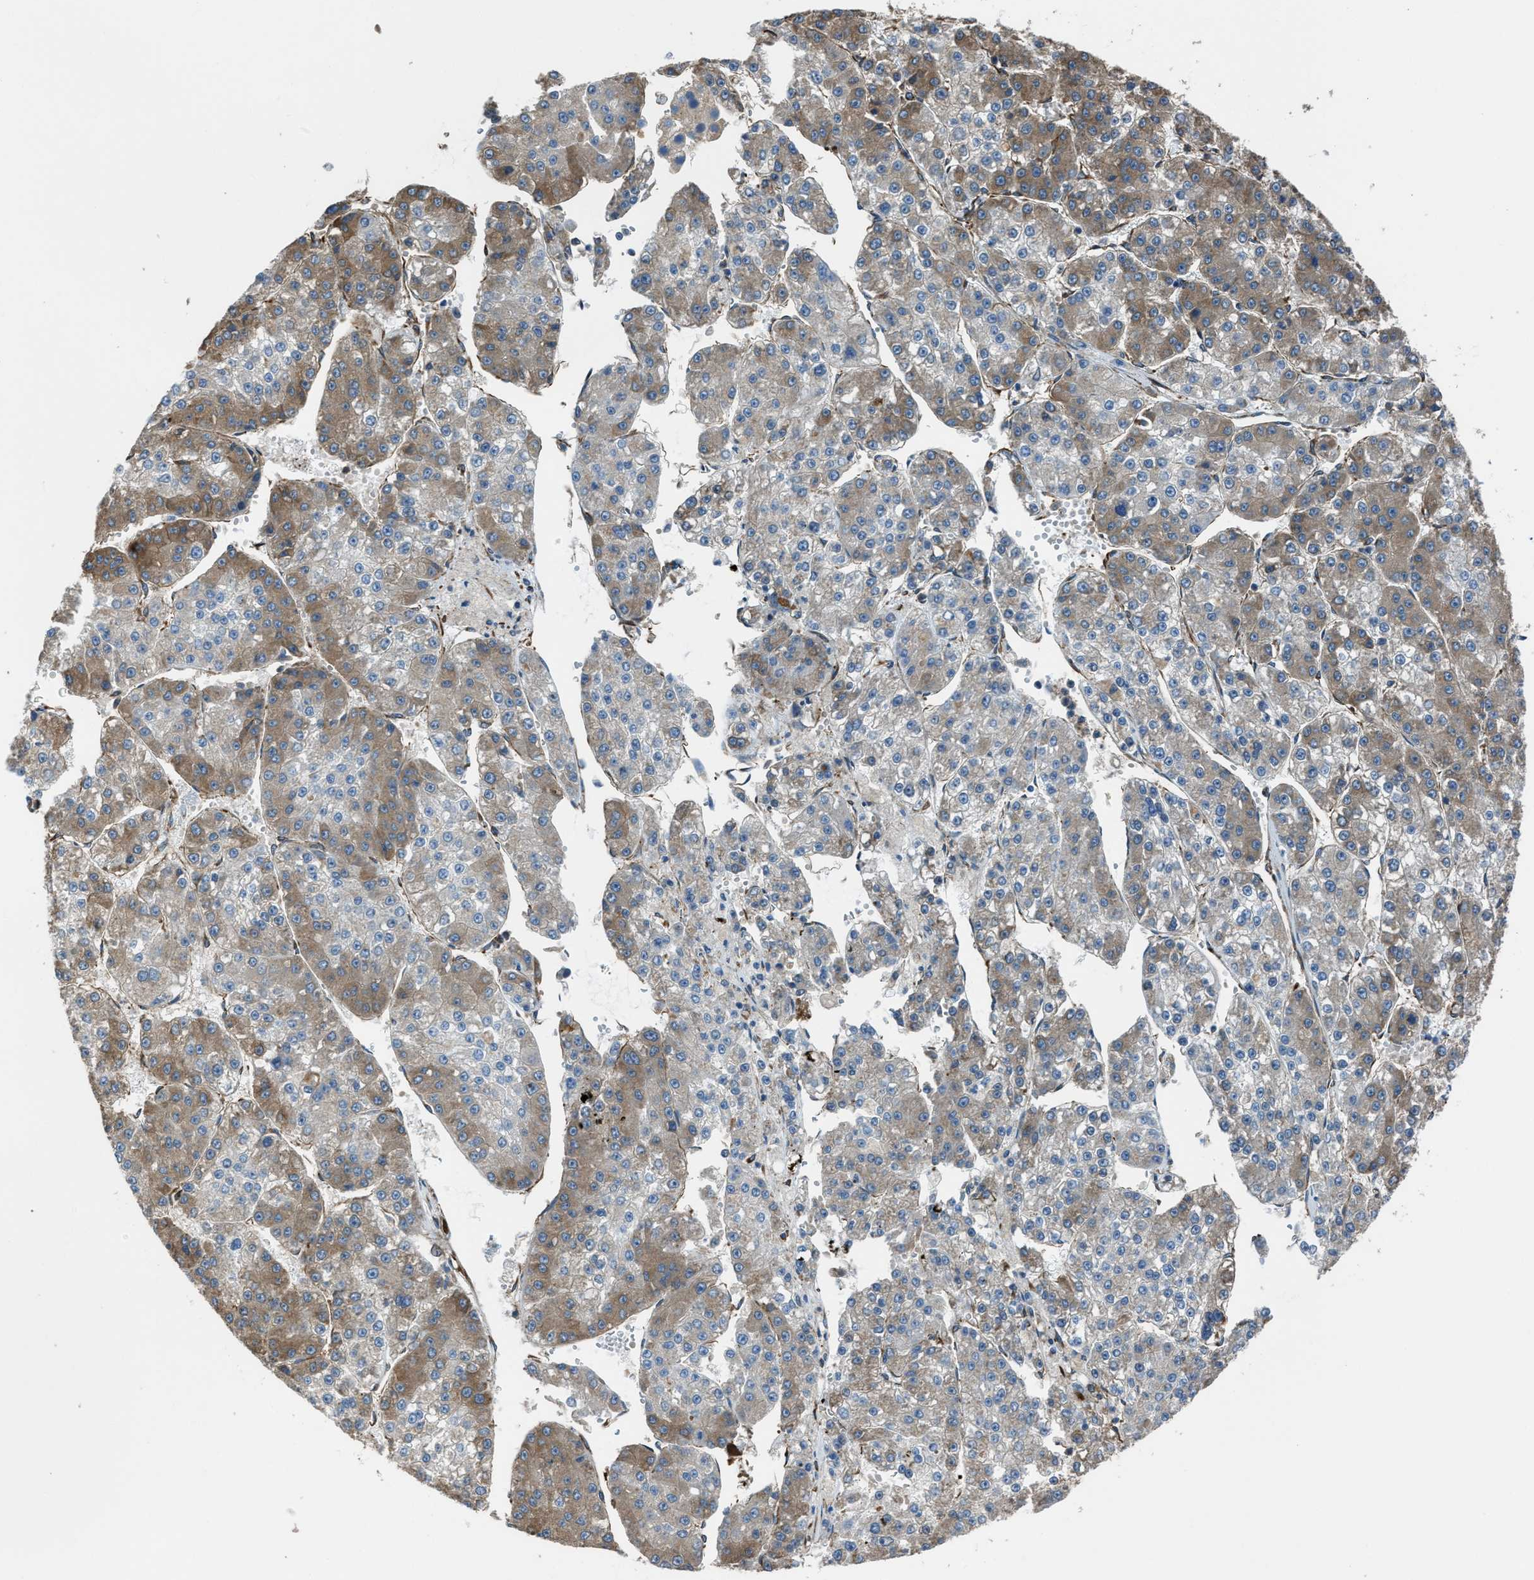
{"staining": {"intensity": "moderate", "quantity": ">75%", "location": "cytoplasmic/membranous"}, "tissue": "liver cancer", "cell_type": "Tumor cells", "image_type": "cancer", "snomed": [{"axis": "morphology", "description": "Carcinoma, Hepatocellular, NOS"}, {"axis": "topography", "description": "Liver"}], "caption": "Immunohistochemical staining of hepatocellular carcinoma (liver) displays medium levels of moderate cytoplasmic/membranous protein positivity in about >75% of tumor cells. (DAB = brown stain, brightfield microscopy at high magnification).", "gene": "TRPC1", "patient": {"sex": "female", "age": 73}}